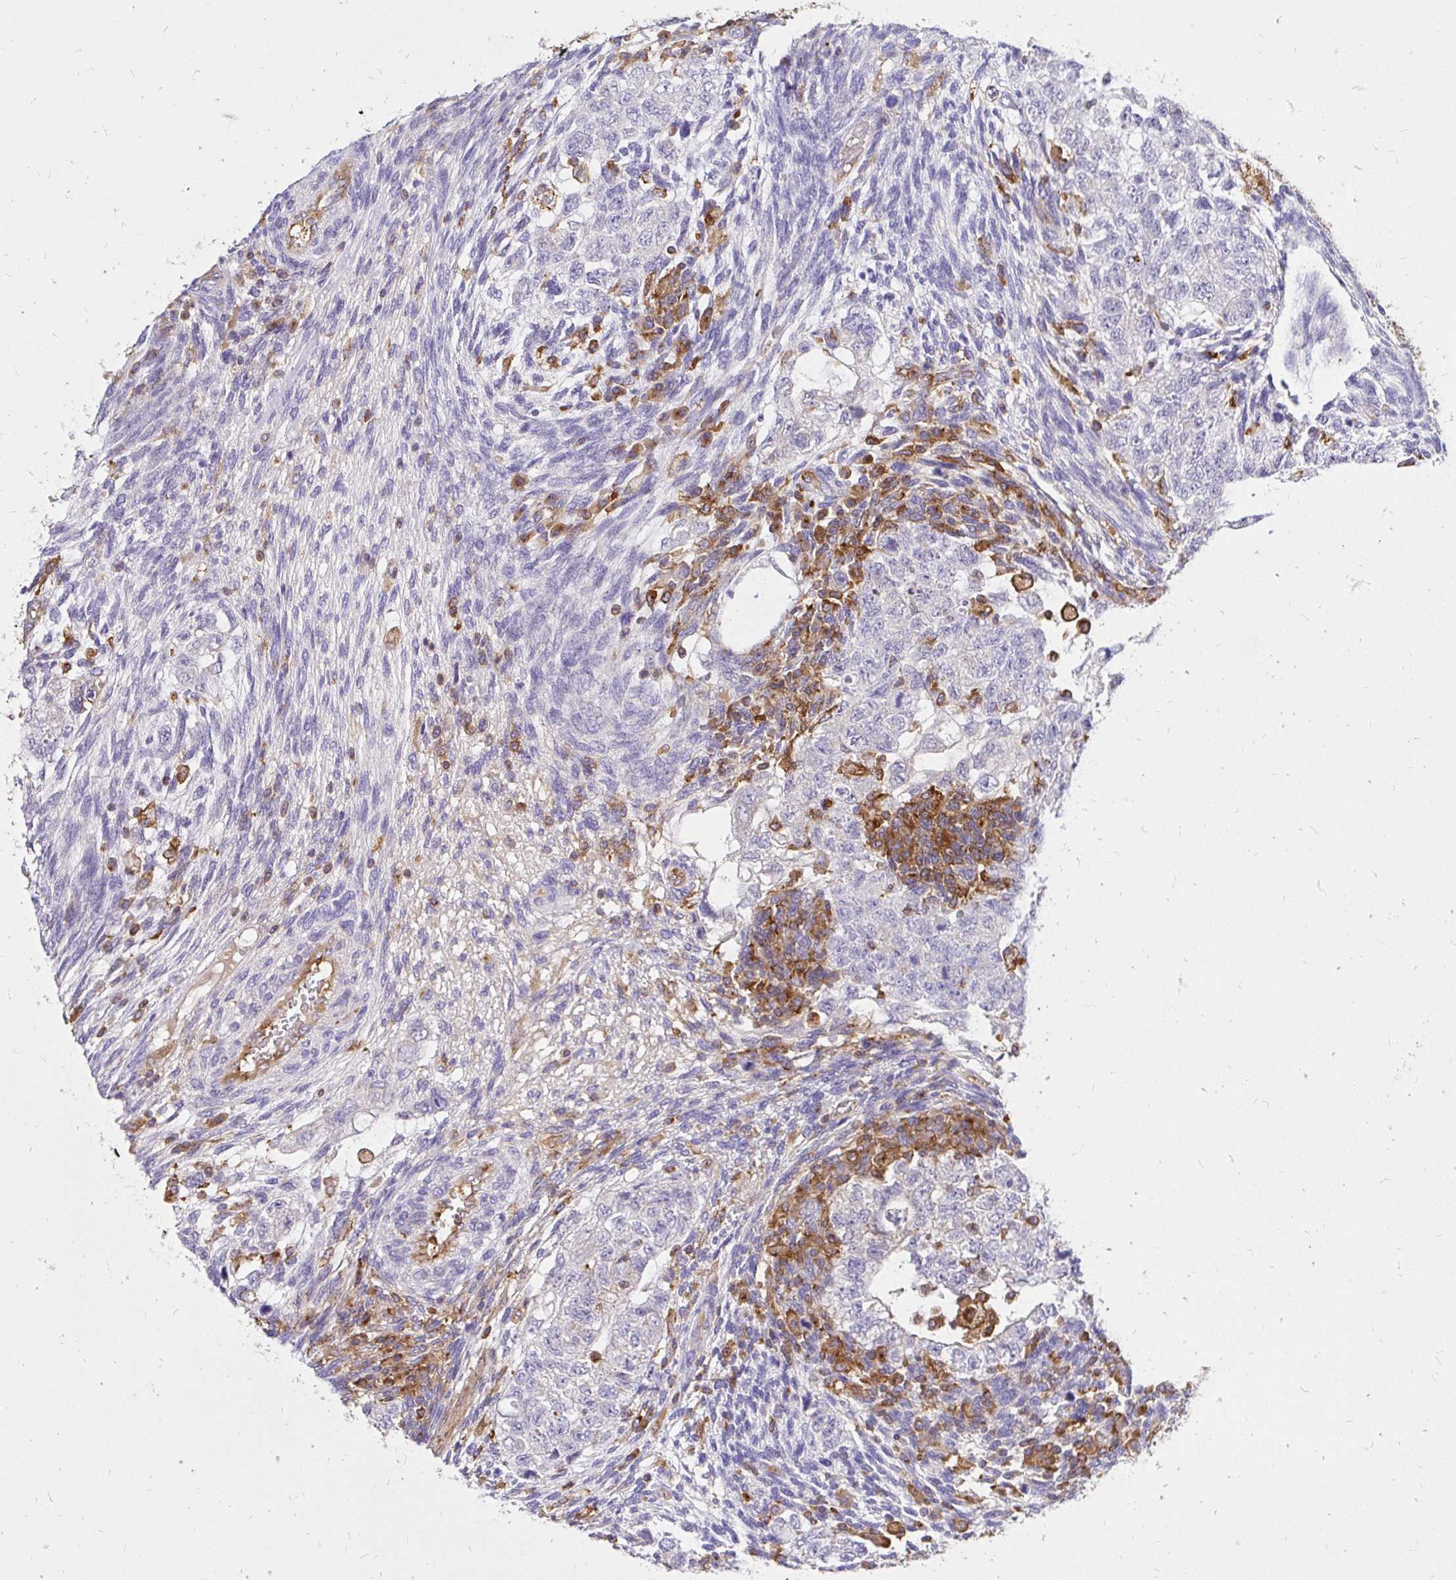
{"staining": {"intensity": "negative", "quantity": "none", "location": "none"}, "tissue": "testis cancer", "cell_type": "Tumor cells", "image_type": "cancer", "snomed": [{"axis": "morphology", "description": "Normal tissue, NOS"}, {"axis": "morphology", "description": "Carcinoma, Embryonal, NOS"}, {"axis": "topography", "description": "Testis"}], "caption": "This is an IHC photomicrograph of human testis cancer. There is no staining in tumor cells.", "gene": "ABCB10", "patient": {"sex": "male", "age": 36}}